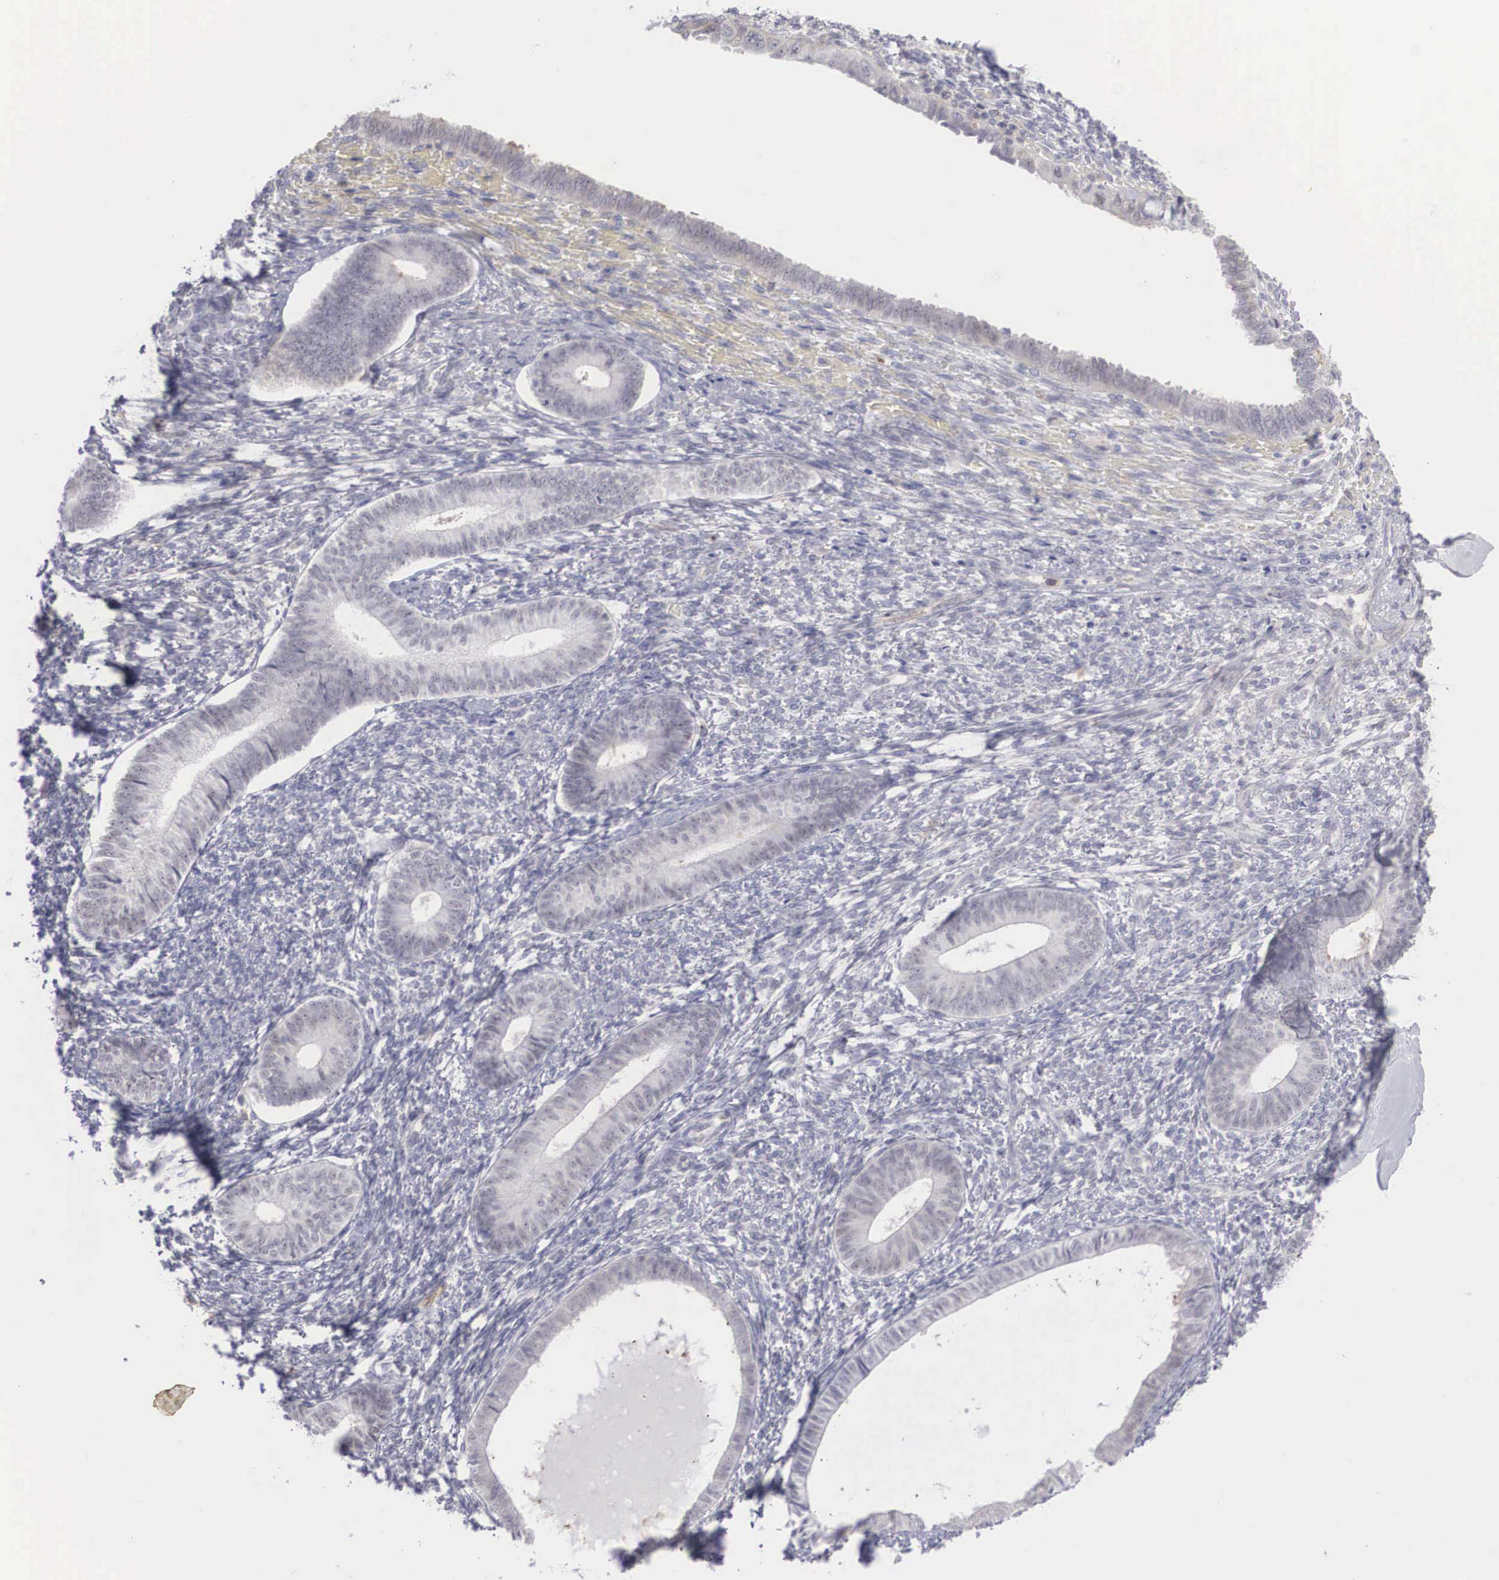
{"staining": {"intensity": "negative", "quantity": "none", "location": "none"}, "tissue": "endometrium", "cell_type": "Cells in endometrial stroma", "image_type": "normal", "snomed": [{"axis": "morphology", "description": "Normal tissue, NOS"}, {"axis": "topography", "description": "Endometrium"}], "caption": "IHC image of unremarkable endometrium: human endometrium stained with DAB (3,3'-diaminobenzidine) reveals no significant protein staining in cells in endometrial stroma. (DAB immunohistochemistry (IHC), high magnification).", "gene": "RBPJ", "patient": {"sex": "female", "age": 82}}